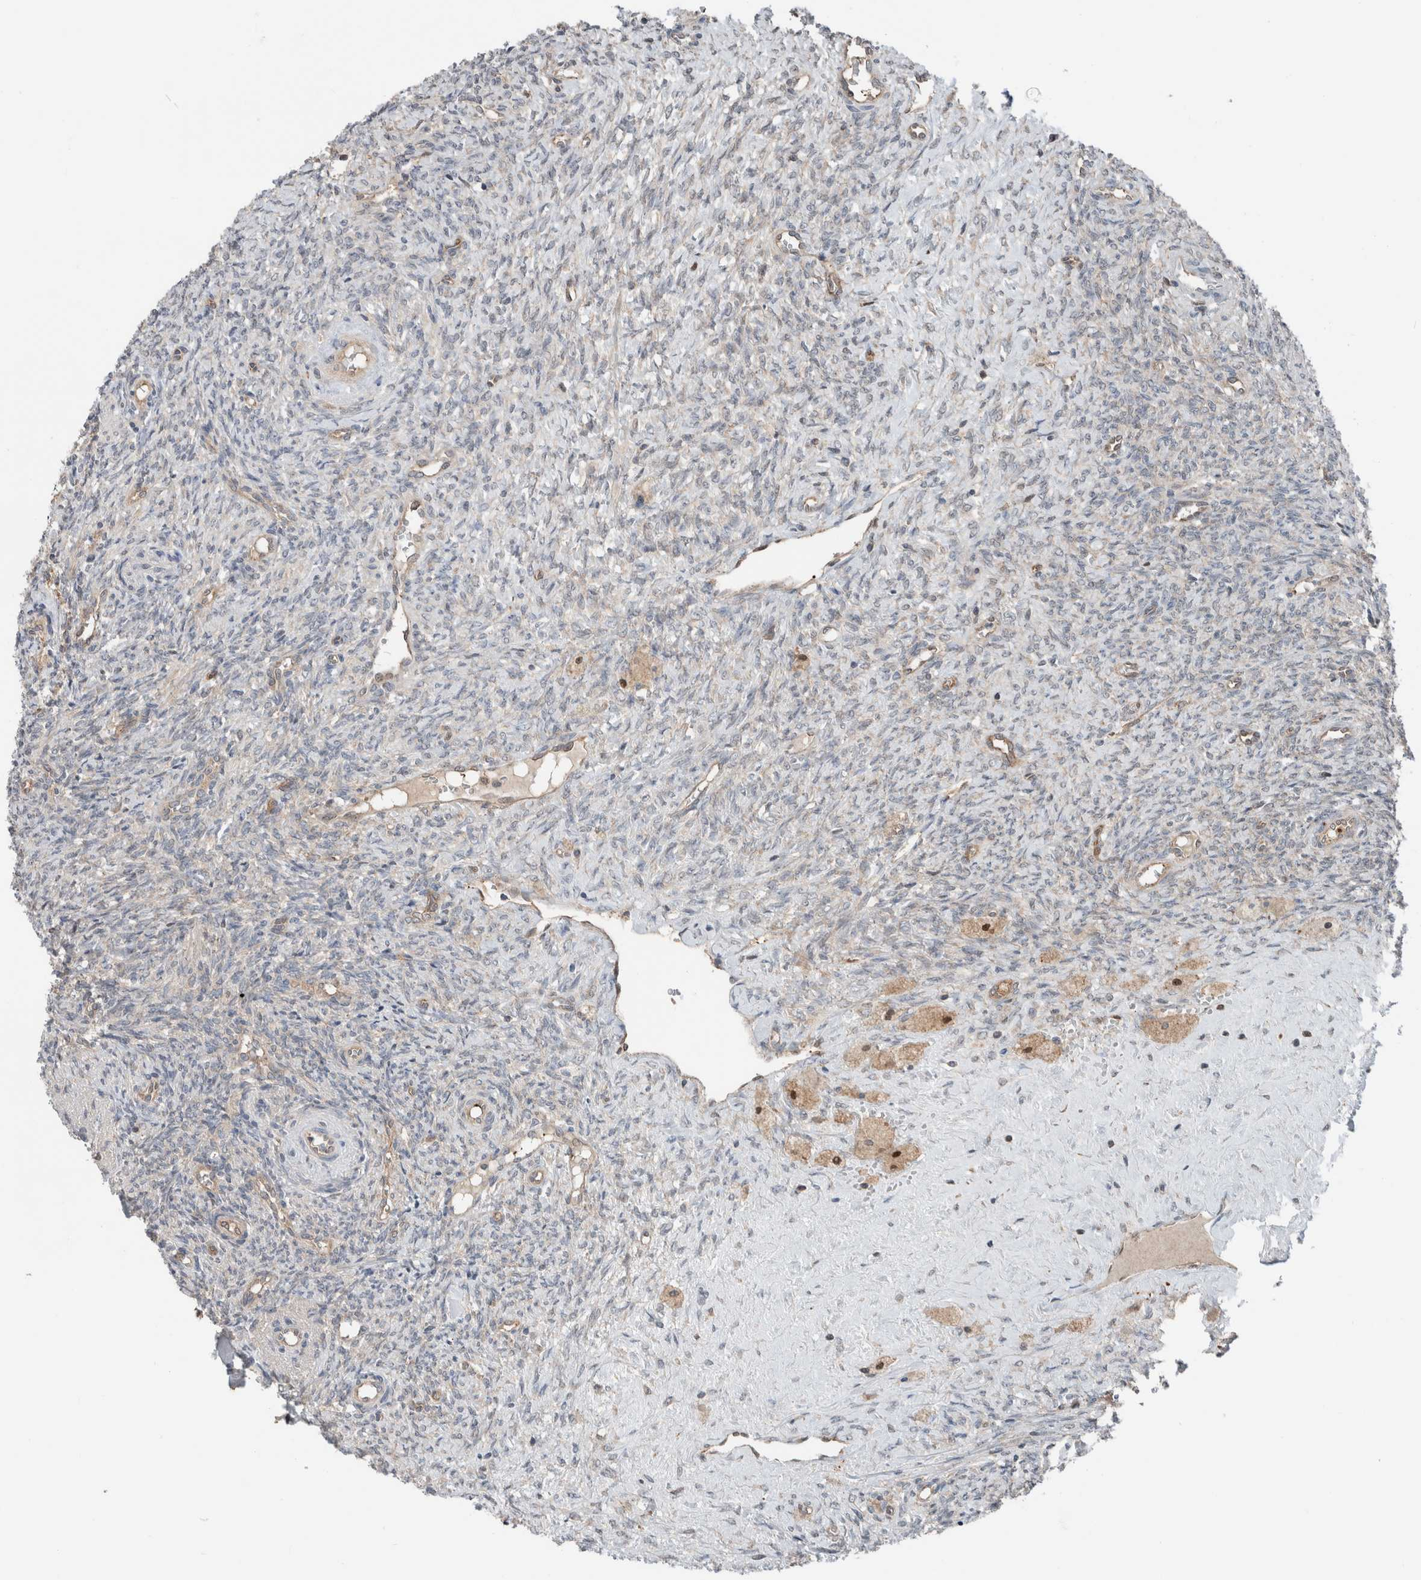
{"staining": {"intensity": "moderate", "quantity": ">75%", "location": "cytoplasmic/membranous"}, "tissue": "ovary", "cell_type": "Follicle cells", "image_type": "normal", "snomed": [{"axis": "morphology", "description": "Normal tissue, NOS"}, {"axis": "topography", "description": "Ovary"}], "caption": "Immunohistochemical staining of unremarkable human ovary displays >75% levels of moderate cytoplasmic/membranous protein staining in about >75% of follicle cells.", "gene": "XPNPEP1", "patient": {"sex": "female", "age": 41}}